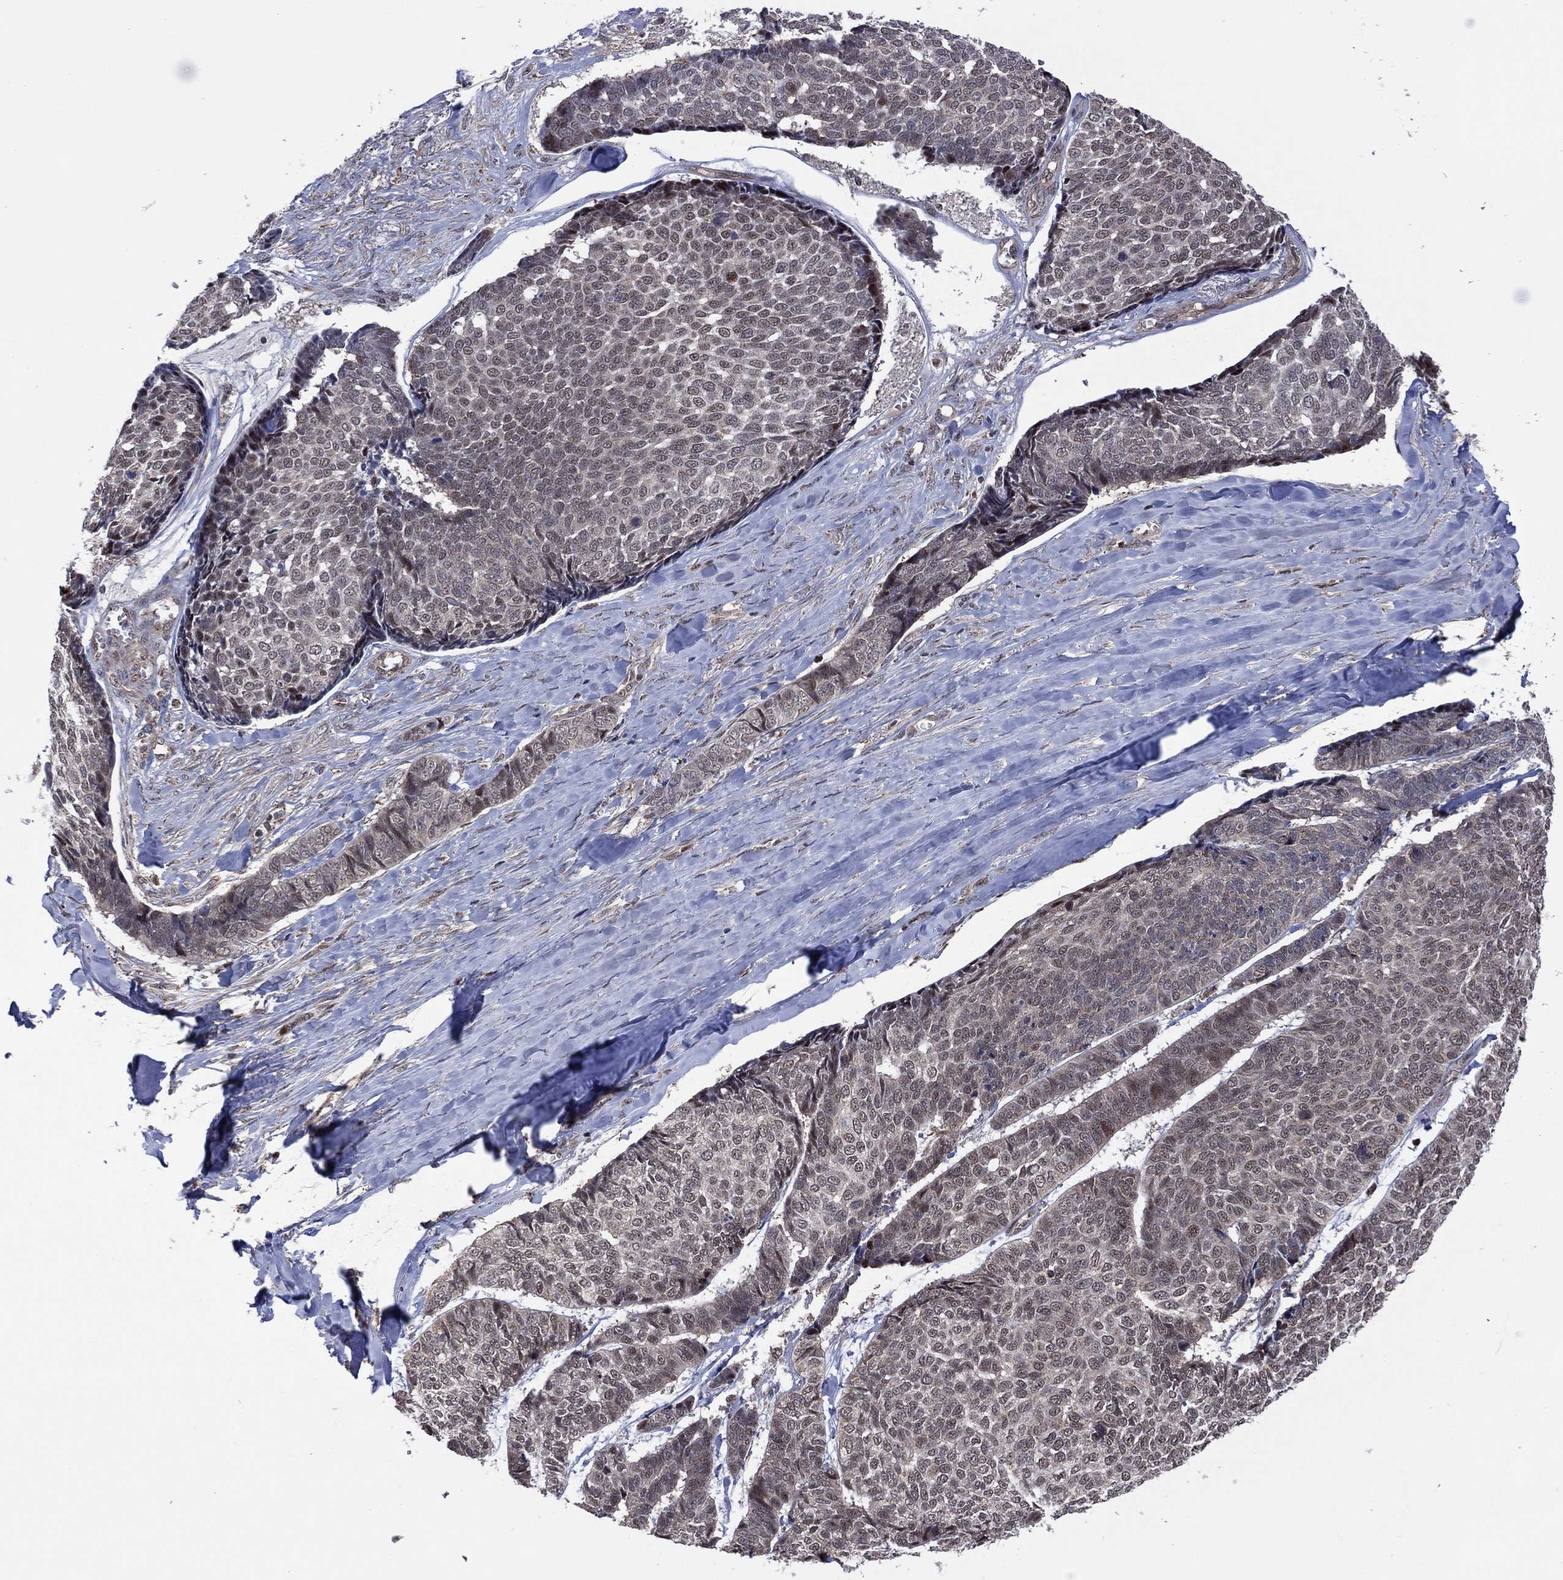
{"staining": {"intensity": "negative", "quantity": "none", "location": "none"}, "tissue": "skin cancer", "cell_type": "Tumor cells", "image_type": "cancer", "snomed": [{"axis": "morphology", "description": "Basal cell carcinoma"}, {"axis": "topography", "description": "Skin"}], "caption": "Immunohistochemical staining of basal cell carcinoma (skin) demonstrates no significant staining in tumor cells. (DAB immunohistochemistry, high magnification).", "gene": "PIDD1", "patient": {"sex": "male", "age": 86}}